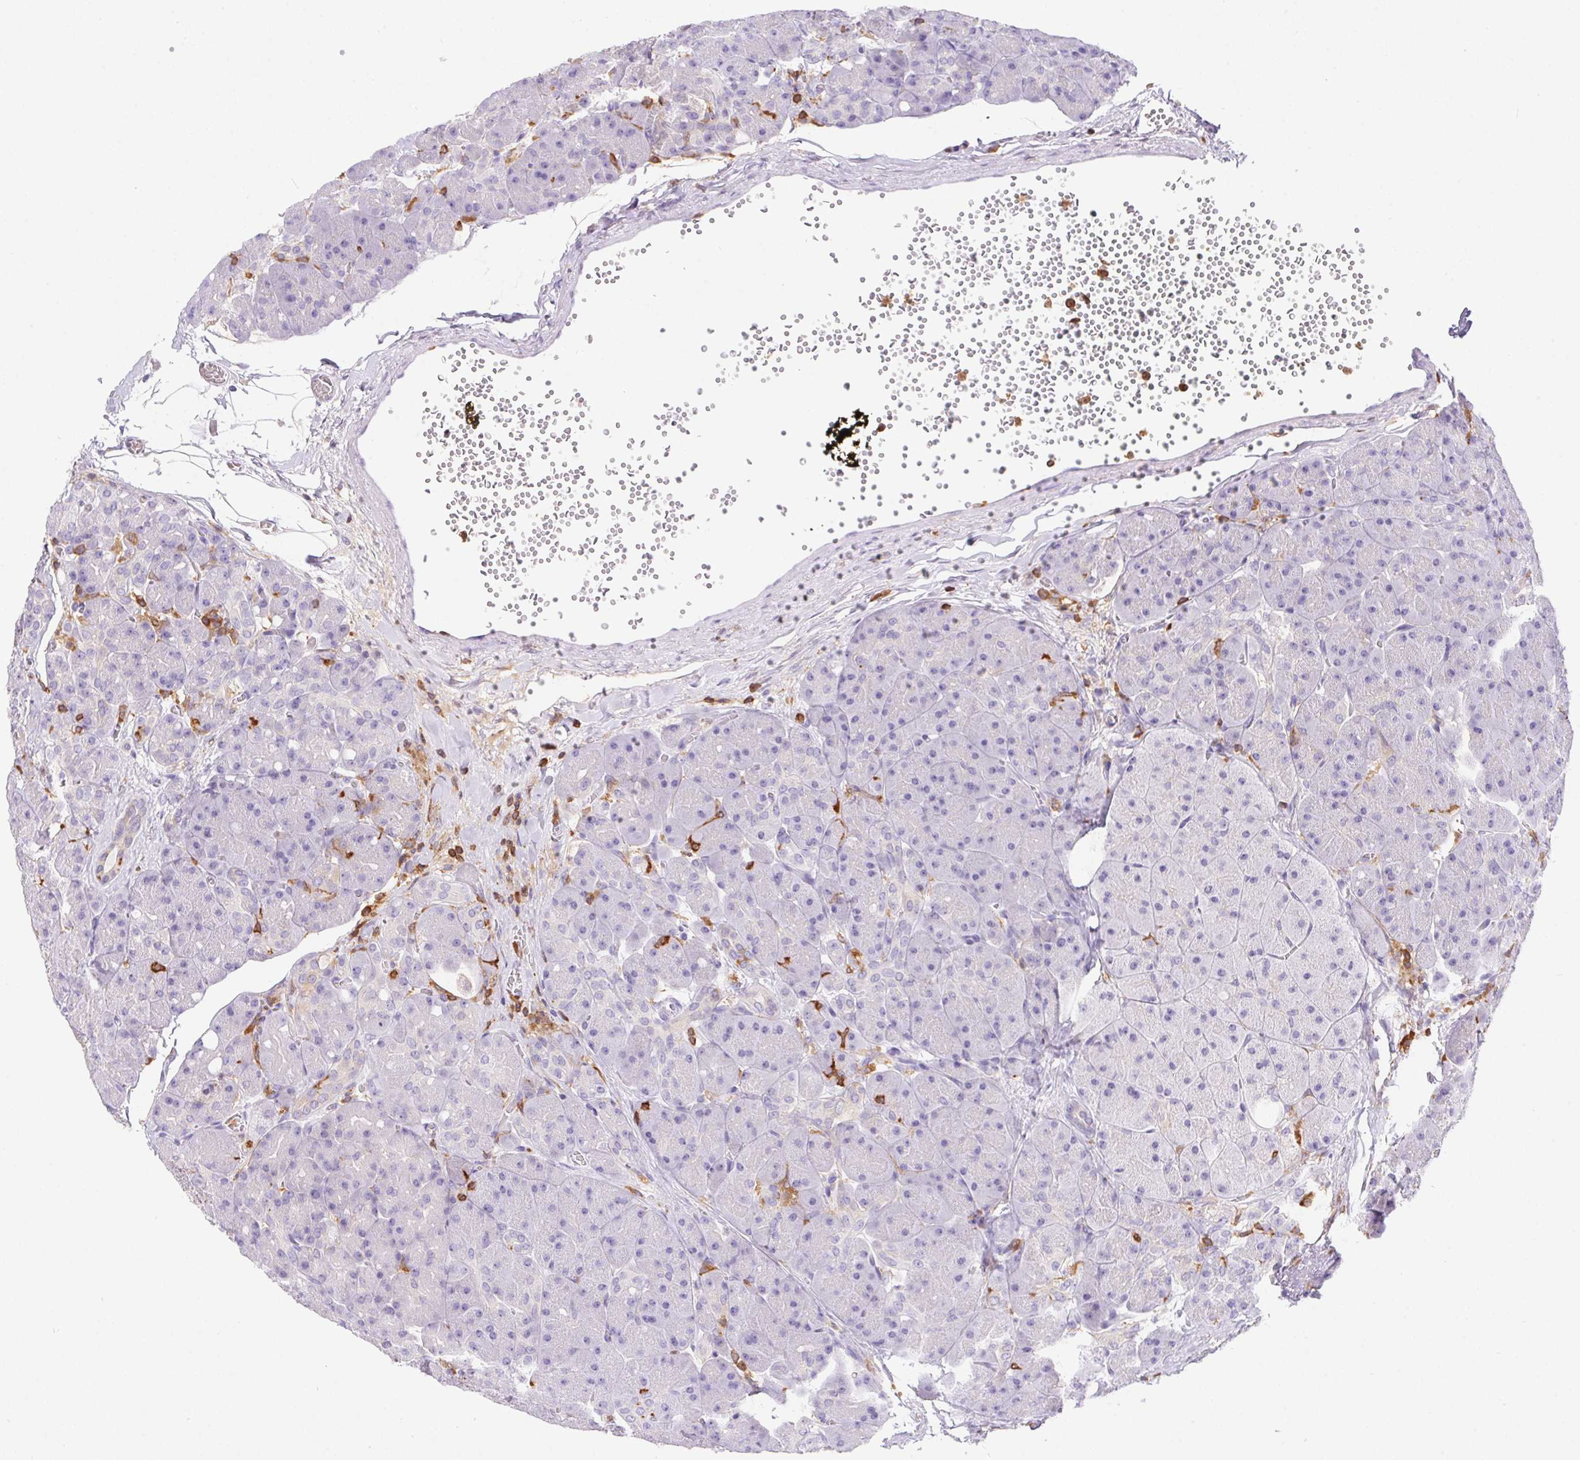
{"staining": {"intensity": "negative", "quantity": "none", "location": "none"}, "tissue": "pancreas", "cell_type": "Exocrine glandular cells", "image_type": "normal", "snomed": [{"axis": "morphology", "description": "Normal tissue, NOS"}, {"axis": "topography", "description": "Pancreas"}], "caption": "There is no significant expression in exocrine glandular cells of pancreas. Nuclei are stained in blue.", "gene": "APBB1IP", "patient": {"sex": "male", "age": 55}}